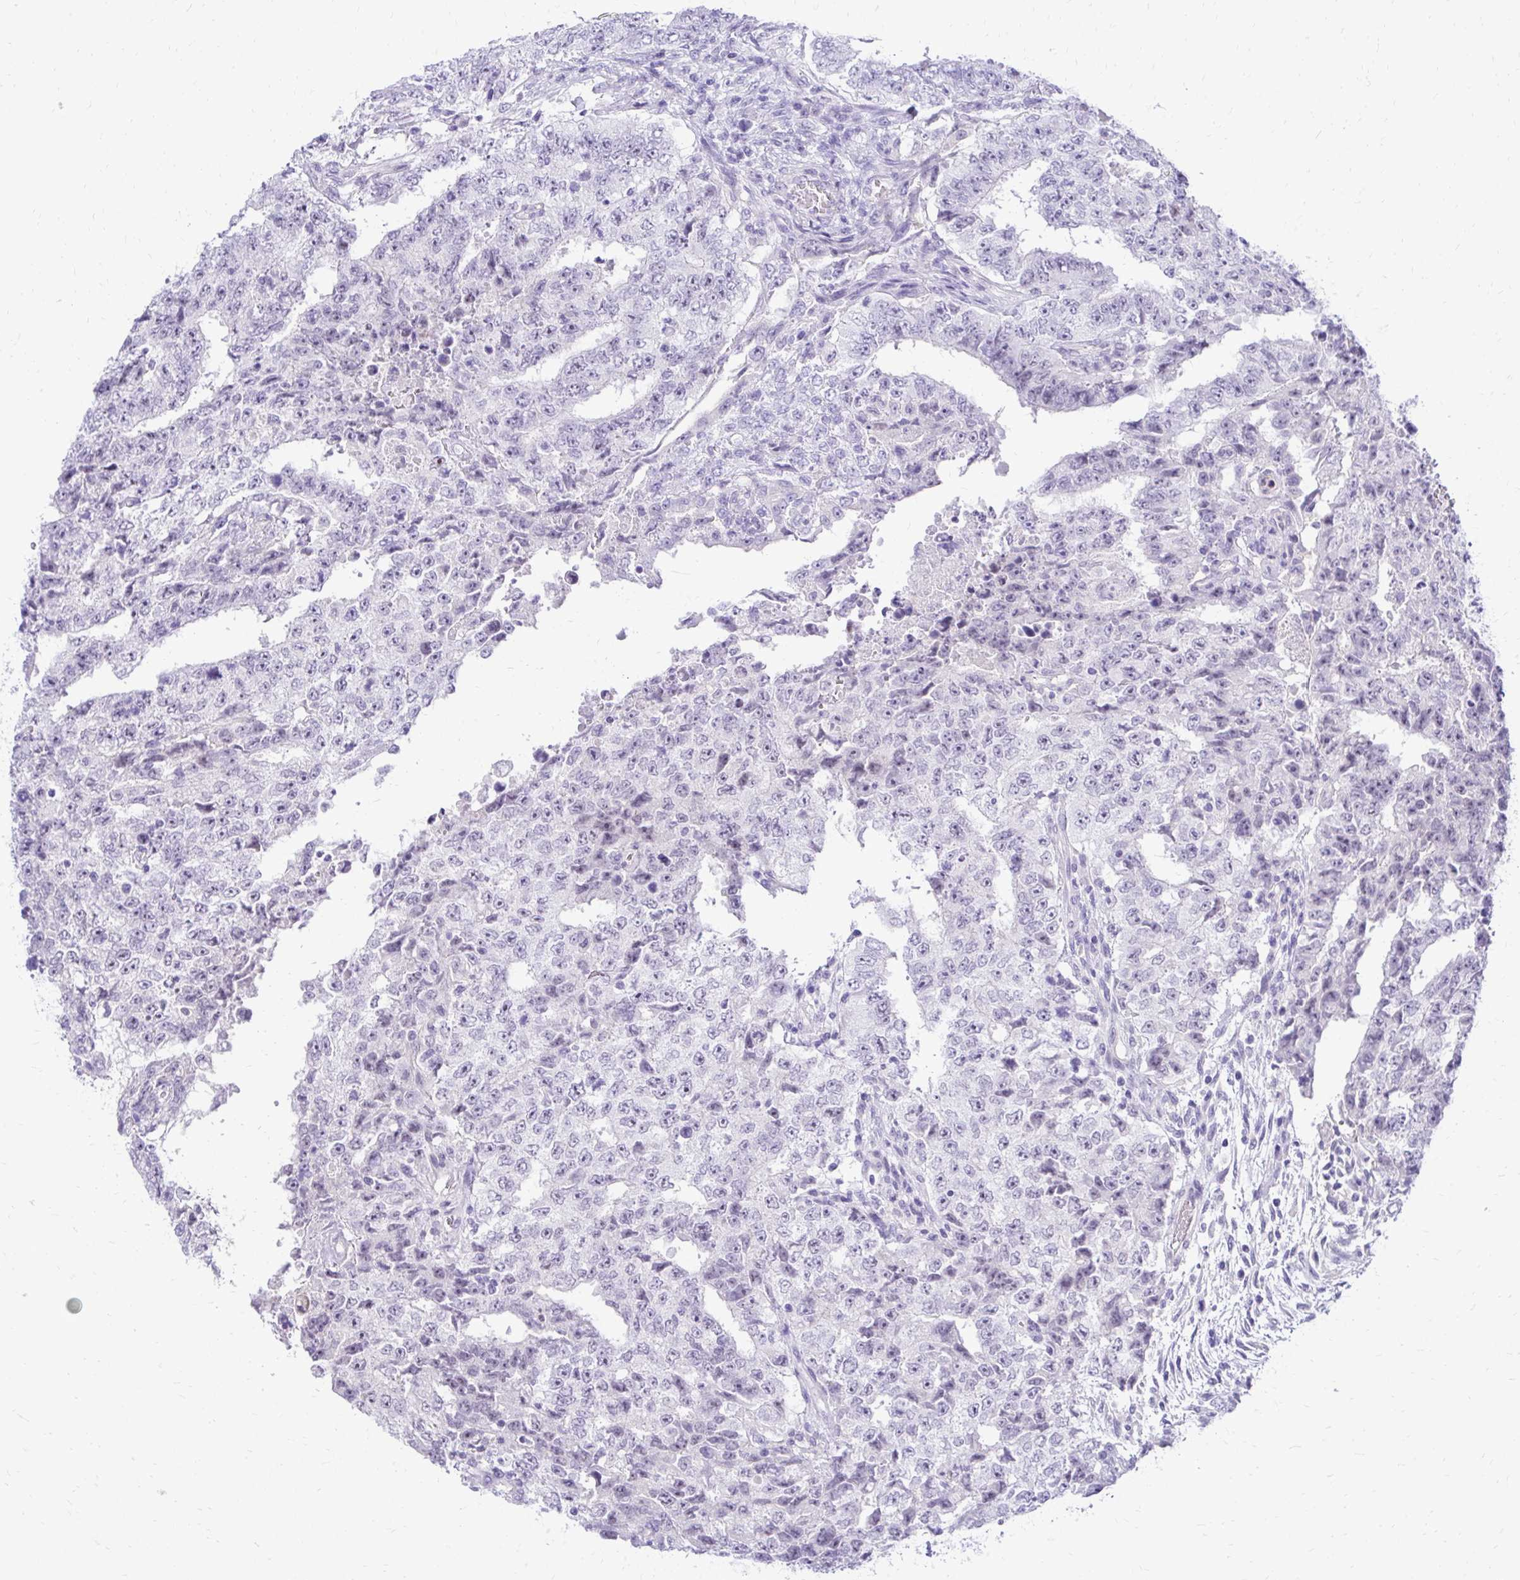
{"staining": {"intensity": "negative", "quantity": "none", "location": "none"}, "tissue": "testis cancer", "cell_type": "Tumor cells", "image_type": "cancer", "snomed": [{"axis": "morphology", "description": "Carcinoma, Embryonal, NOS"}, {"axis": "topography", "description": "Testis"}], "caption": "Testis cancer was stained to show a protein in brown. There is no significant staining in tumor cells.", "gene": "ZSWIM9", "patient": {"sex": "male", "age": 24}}